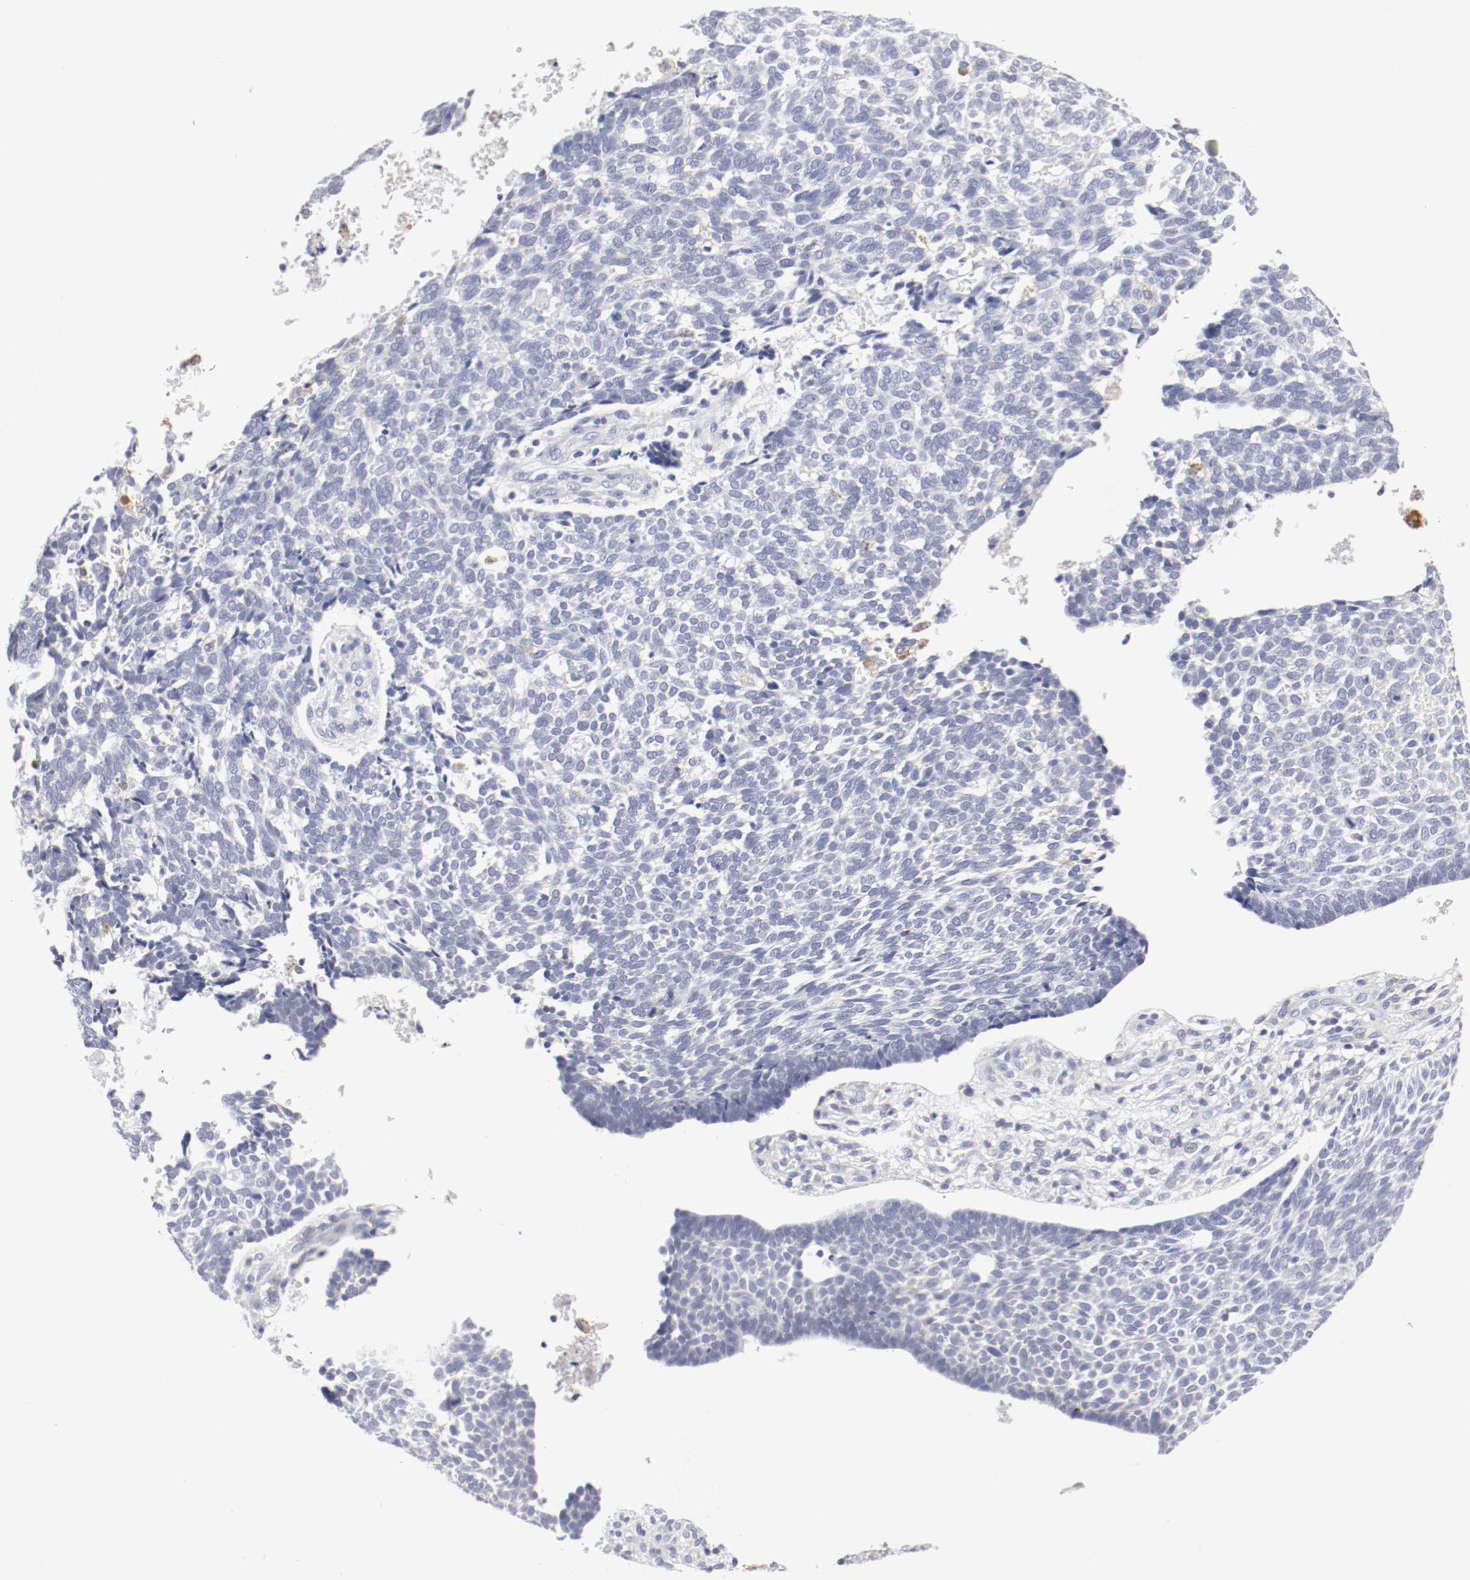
{"staining": {"intensity": "negative", "quantity": "none", "location": "none"}, "tissue": "skin cancer", "cell_type": "Tumor cells", "image_type": "cancer", "snomed": [{"axis": "morphology", "description": "Normal tissue, NOS"}, {"axis": "morphology", "description": "Basal cell carcinoma"}, {"axis": "topography", "description": "Skin"}], "caption": "The micrograph reveals no significant staining in tumor cells of skin cancer. (DAB IHC with hematoxylin counter stain).", "gene": "ITGAX", "patient": {"sex": "male", "age": 87}}